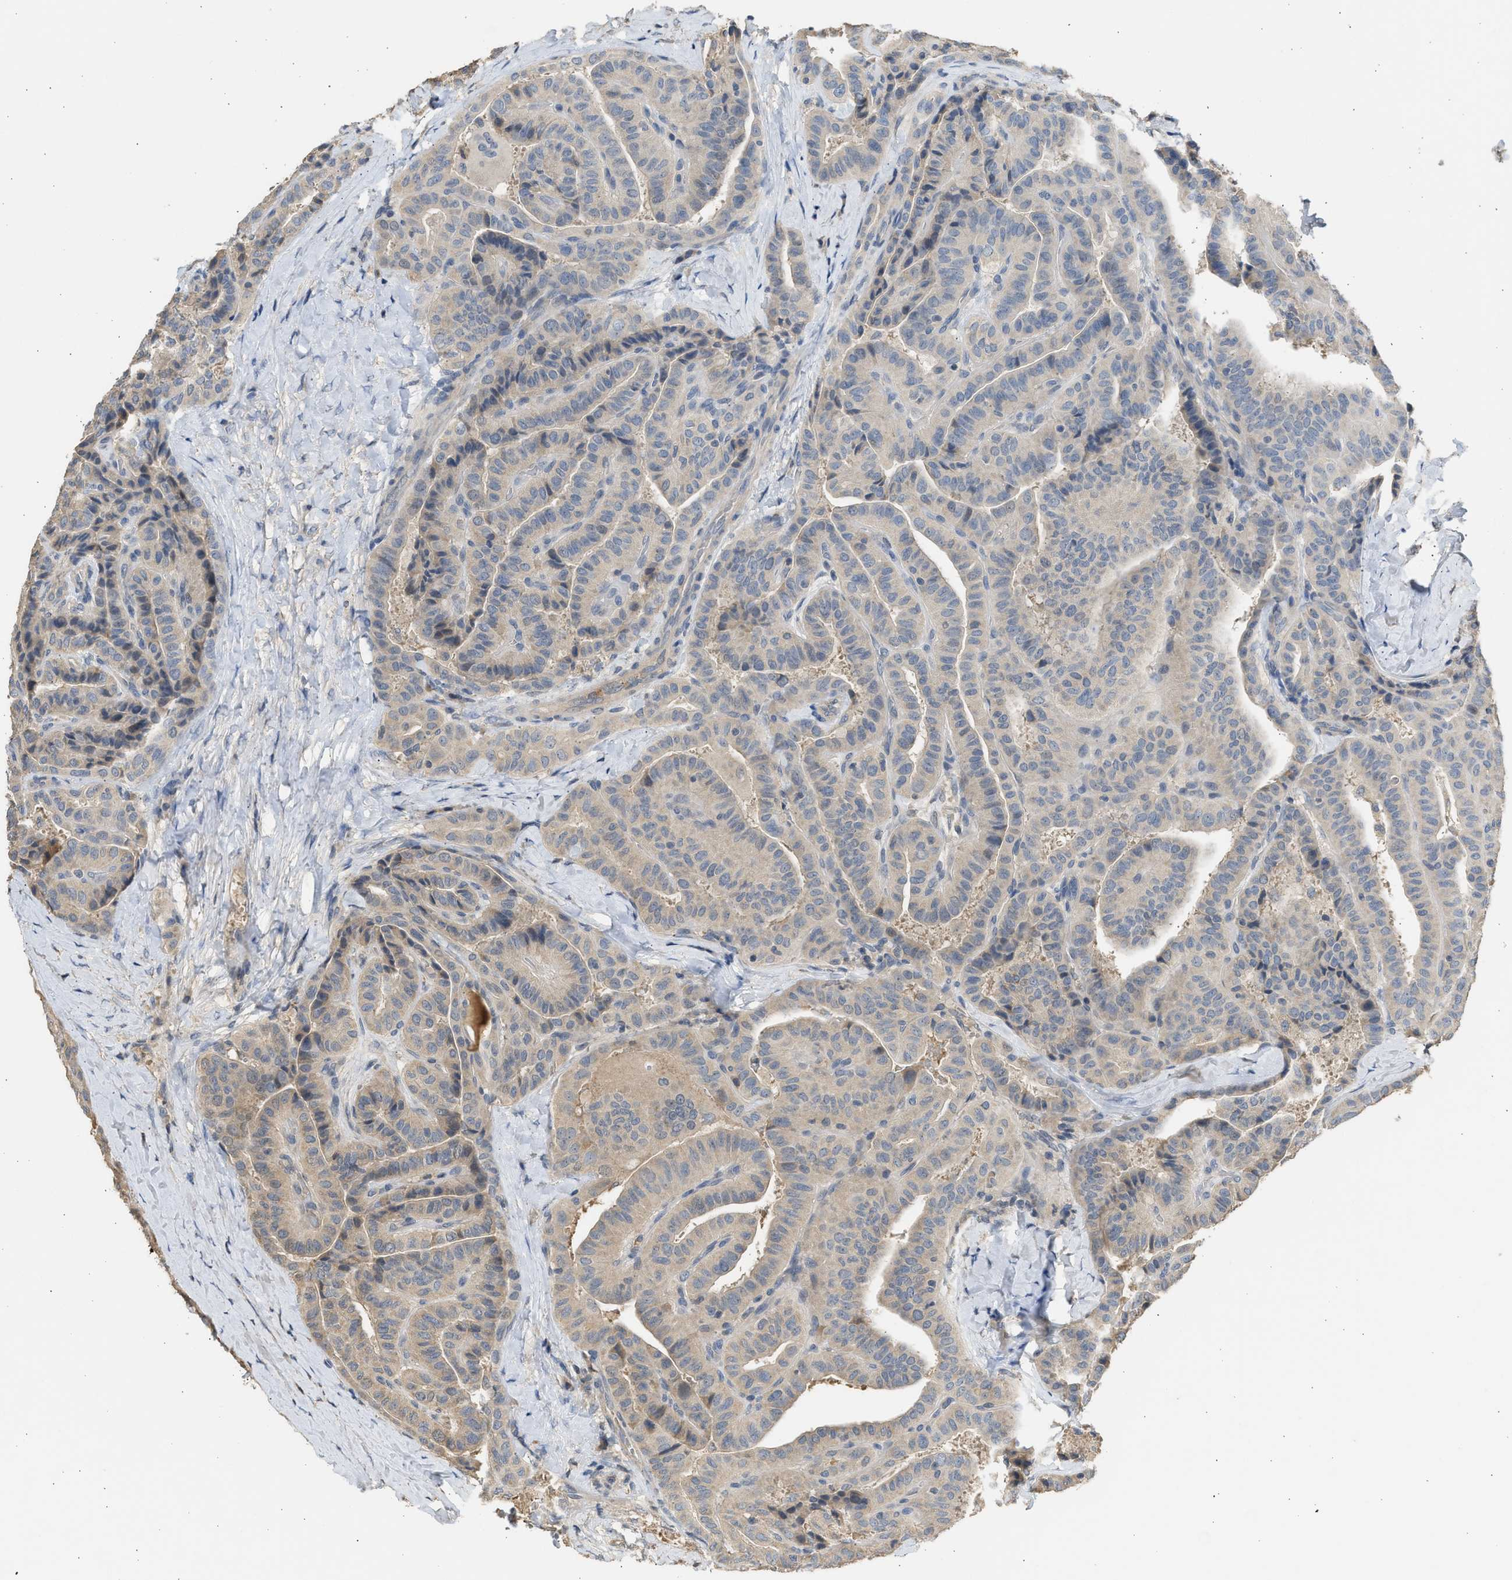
{"staining": {"intensity": "weak", "quantity": "<25%", "location": "cytoplasmic/membranous"}, "tissue": "thyroid cancer", "cell_type": "Tumor cells", "image_type": "cancer", "snomed": [{"axis": "morphology", "description": "Papillary adenocarcinoma, NOS"}, {"axis": "topography", "description": "Thyroid gland"}], "caption": "Immunohistochemical staining of human thyroid cancer demonstrates no significant positivity in tumor cells. (DAB IHC with hematoxylin counter stain).", "gene": "SULT2A1", "patient": {"sex": "male", "age": 77}}